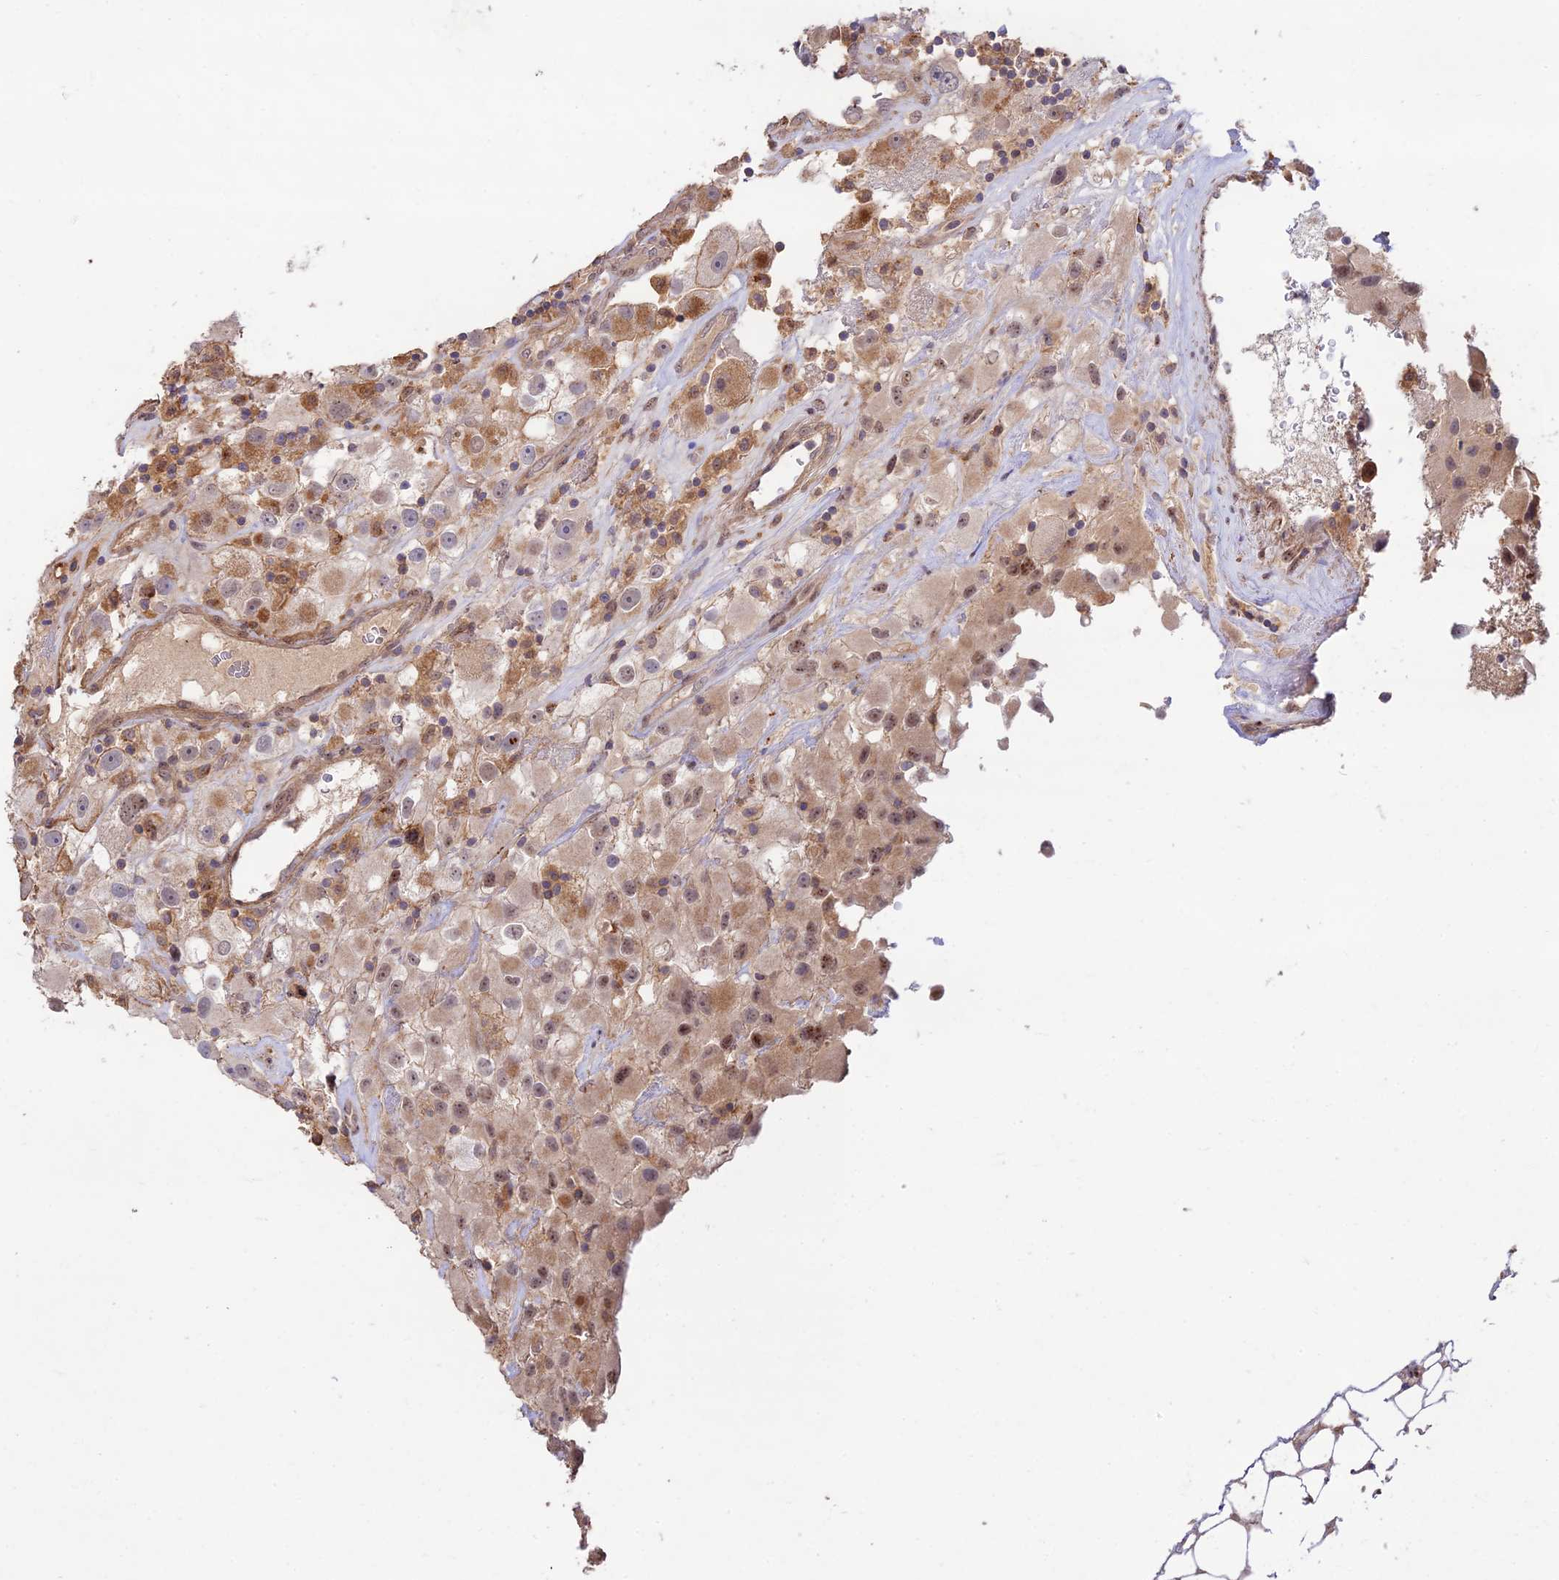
{"staining": {"intensity": "moderate", "quantity": "<25%", "location": "nuclear"}, "tissue": "renal cancer", "cell_type": "Tumor cells", "image_type": "cancer", "snomed": [{"axis": "morphology", "description": "Adenocarcinoma, NOS"}, {"axis": "topography", "description": "Kidney"}], "caption": "Renal adenocarcinoma stained for a protein exhibits moderate nuclear positivity in tumor cells.", "gene": "CLCF1", "patient": {"sex": "female", "age": 52}}